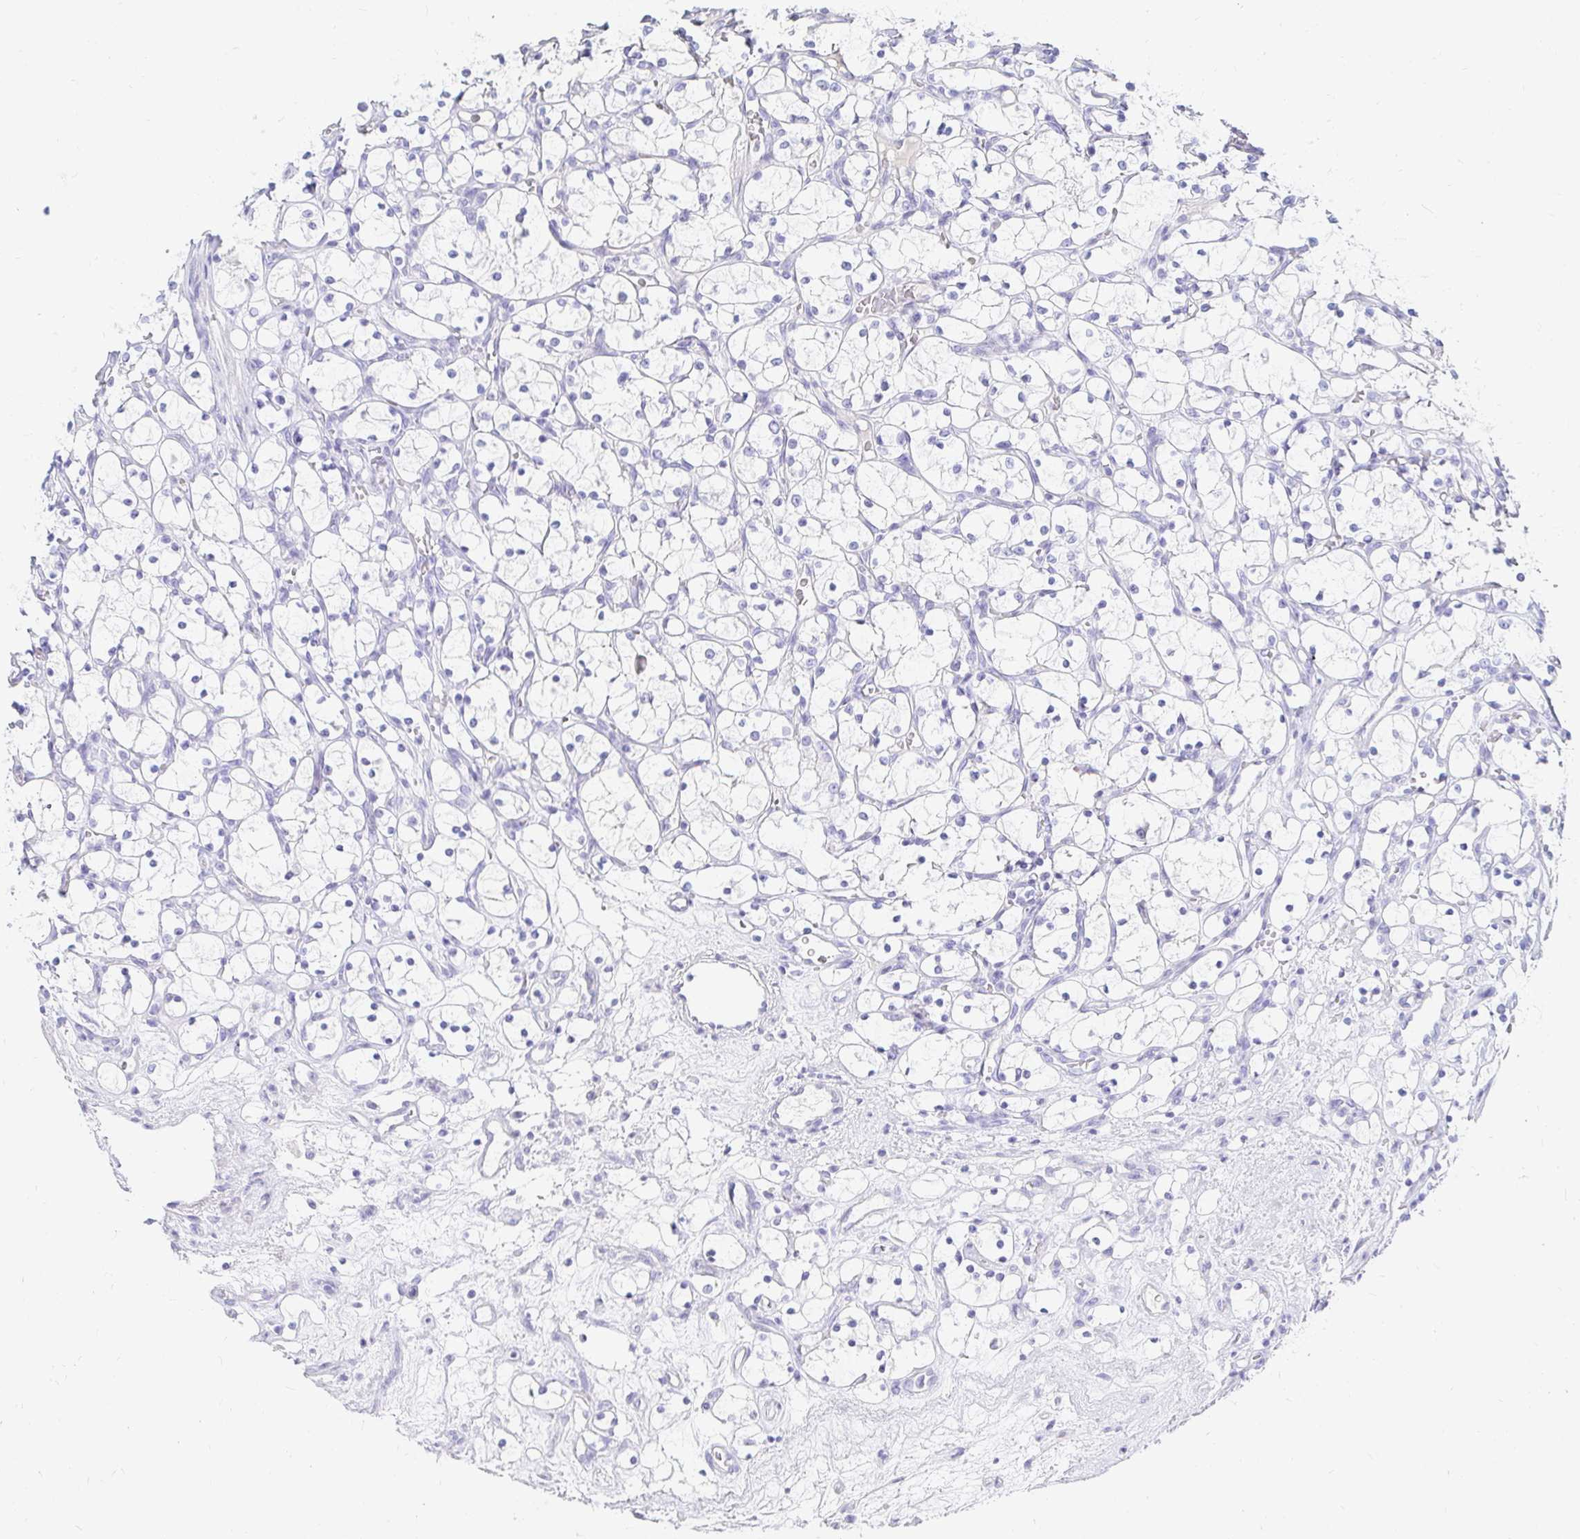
{"staining": {"intensity": "negative", "quantity": "none", "location": "none"}, "tissue": "renal cancer", "cell_type": "Tumor cells", "image_type": "cancer", "snomed": [{"axis": "morphology", "description": "Adenocarcinoma, NOS"}, {"axis": "topography", "description": "Kidney"}], "caption": "Immunohistochemistry (IHC) micrograph of neoplastic tissue: human adenocarcinoma (renal) stained with DAB (3,3'-diaminobenzidine) demonstrates no significant protein positivity in tumor cells.", "gene": "NR2E1", "patient": {"sex": "female", "age": 69}}